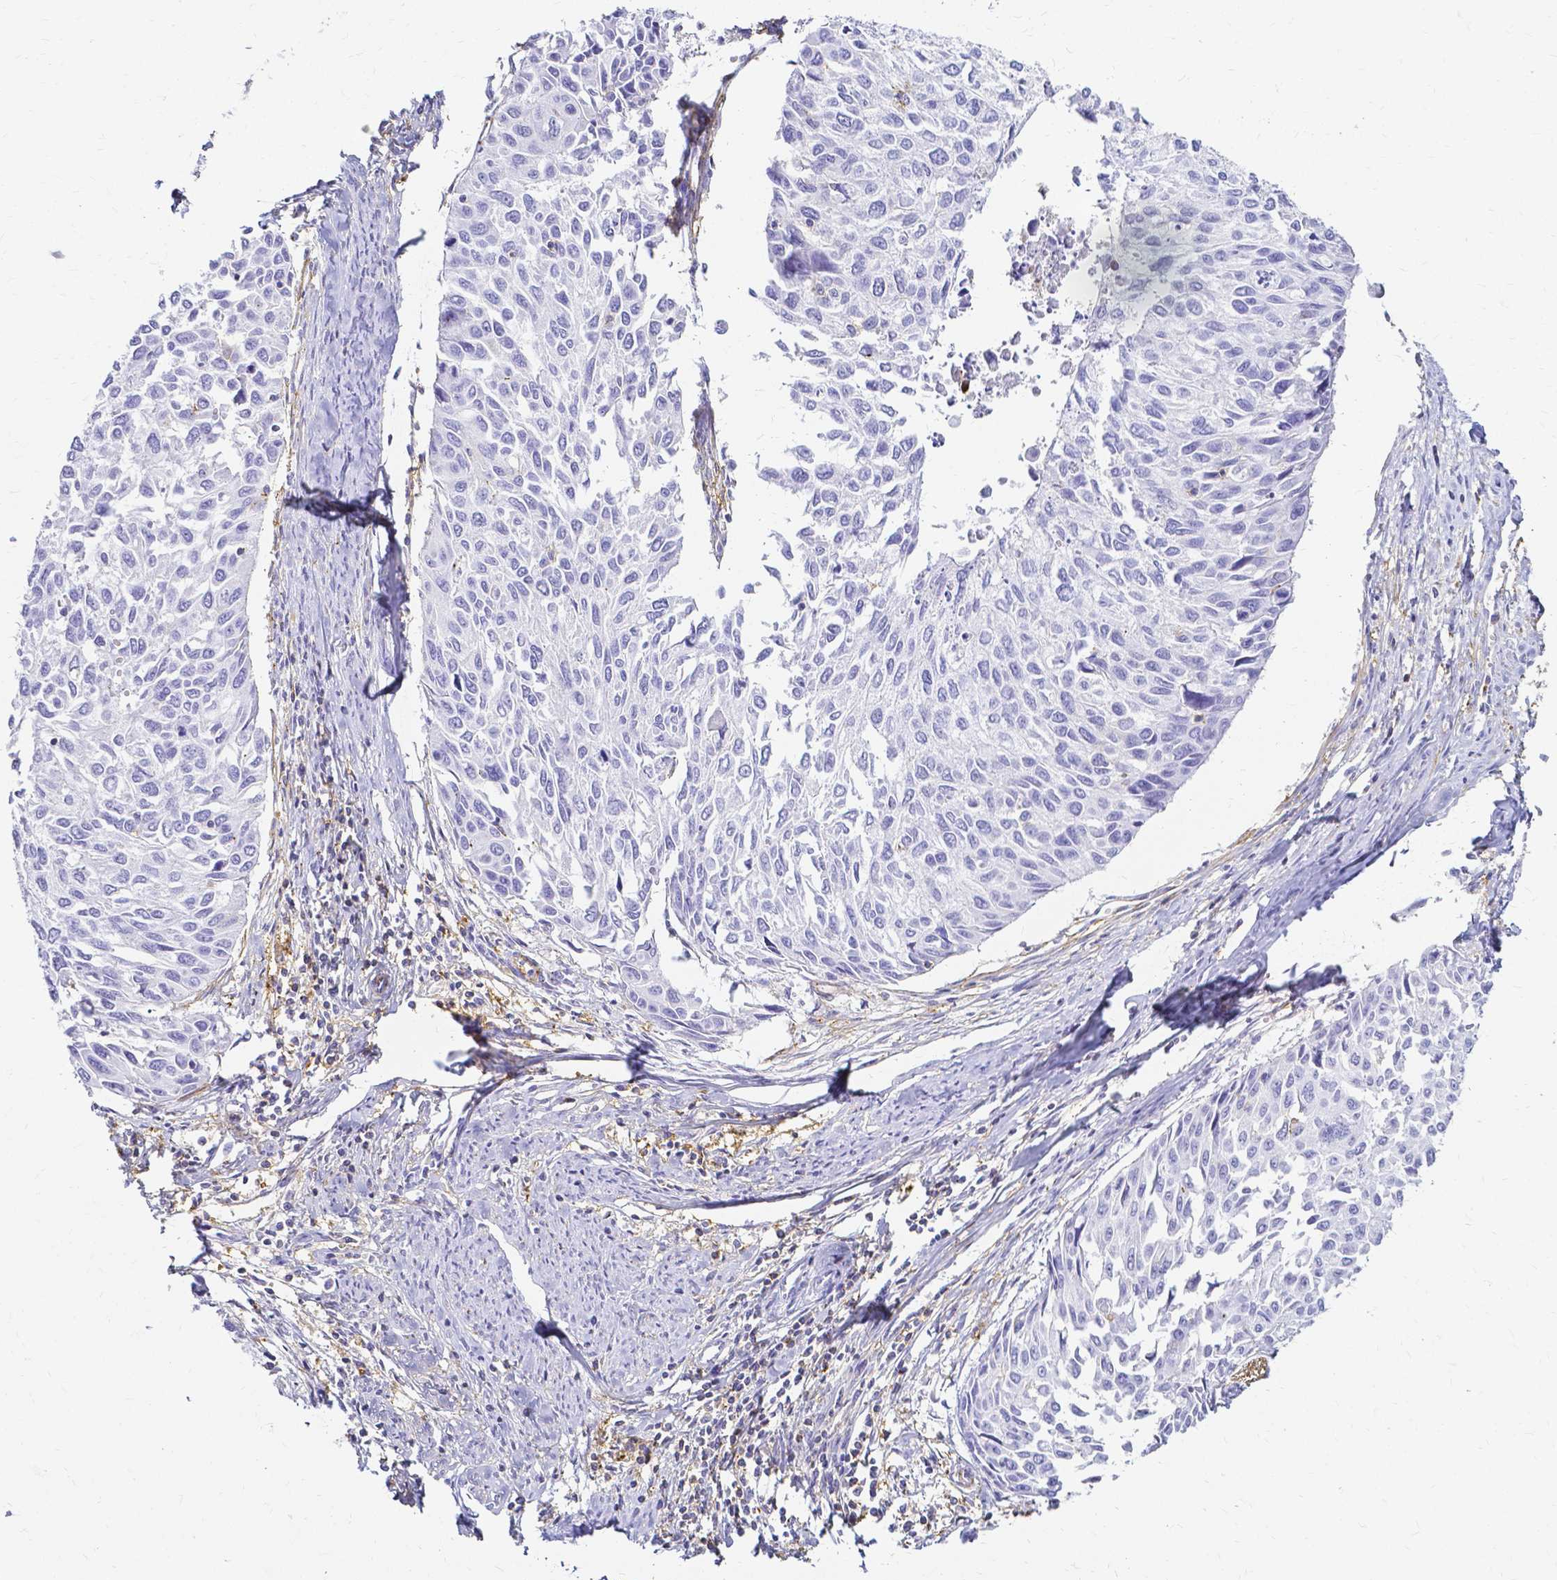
{"staining": {"intensity": "negative", "quantity": "none", "location": "none"}, "tissue": "cervical cancer", "cell_type": "Tumor cells", "image_type": "cancer", "snomed": [{"axis": "morphology", "description": "Squamous cell carcinoma, NOS"}, {"axis": "topography", "description": "Cervix"}], "caption": "Immunohistochemistry of human squamous cell carcinoma (cervical) exhibits no expression in tumor cells.", "gene": "HSPA12A", "patient": {"sex": "female", "age": 50}}